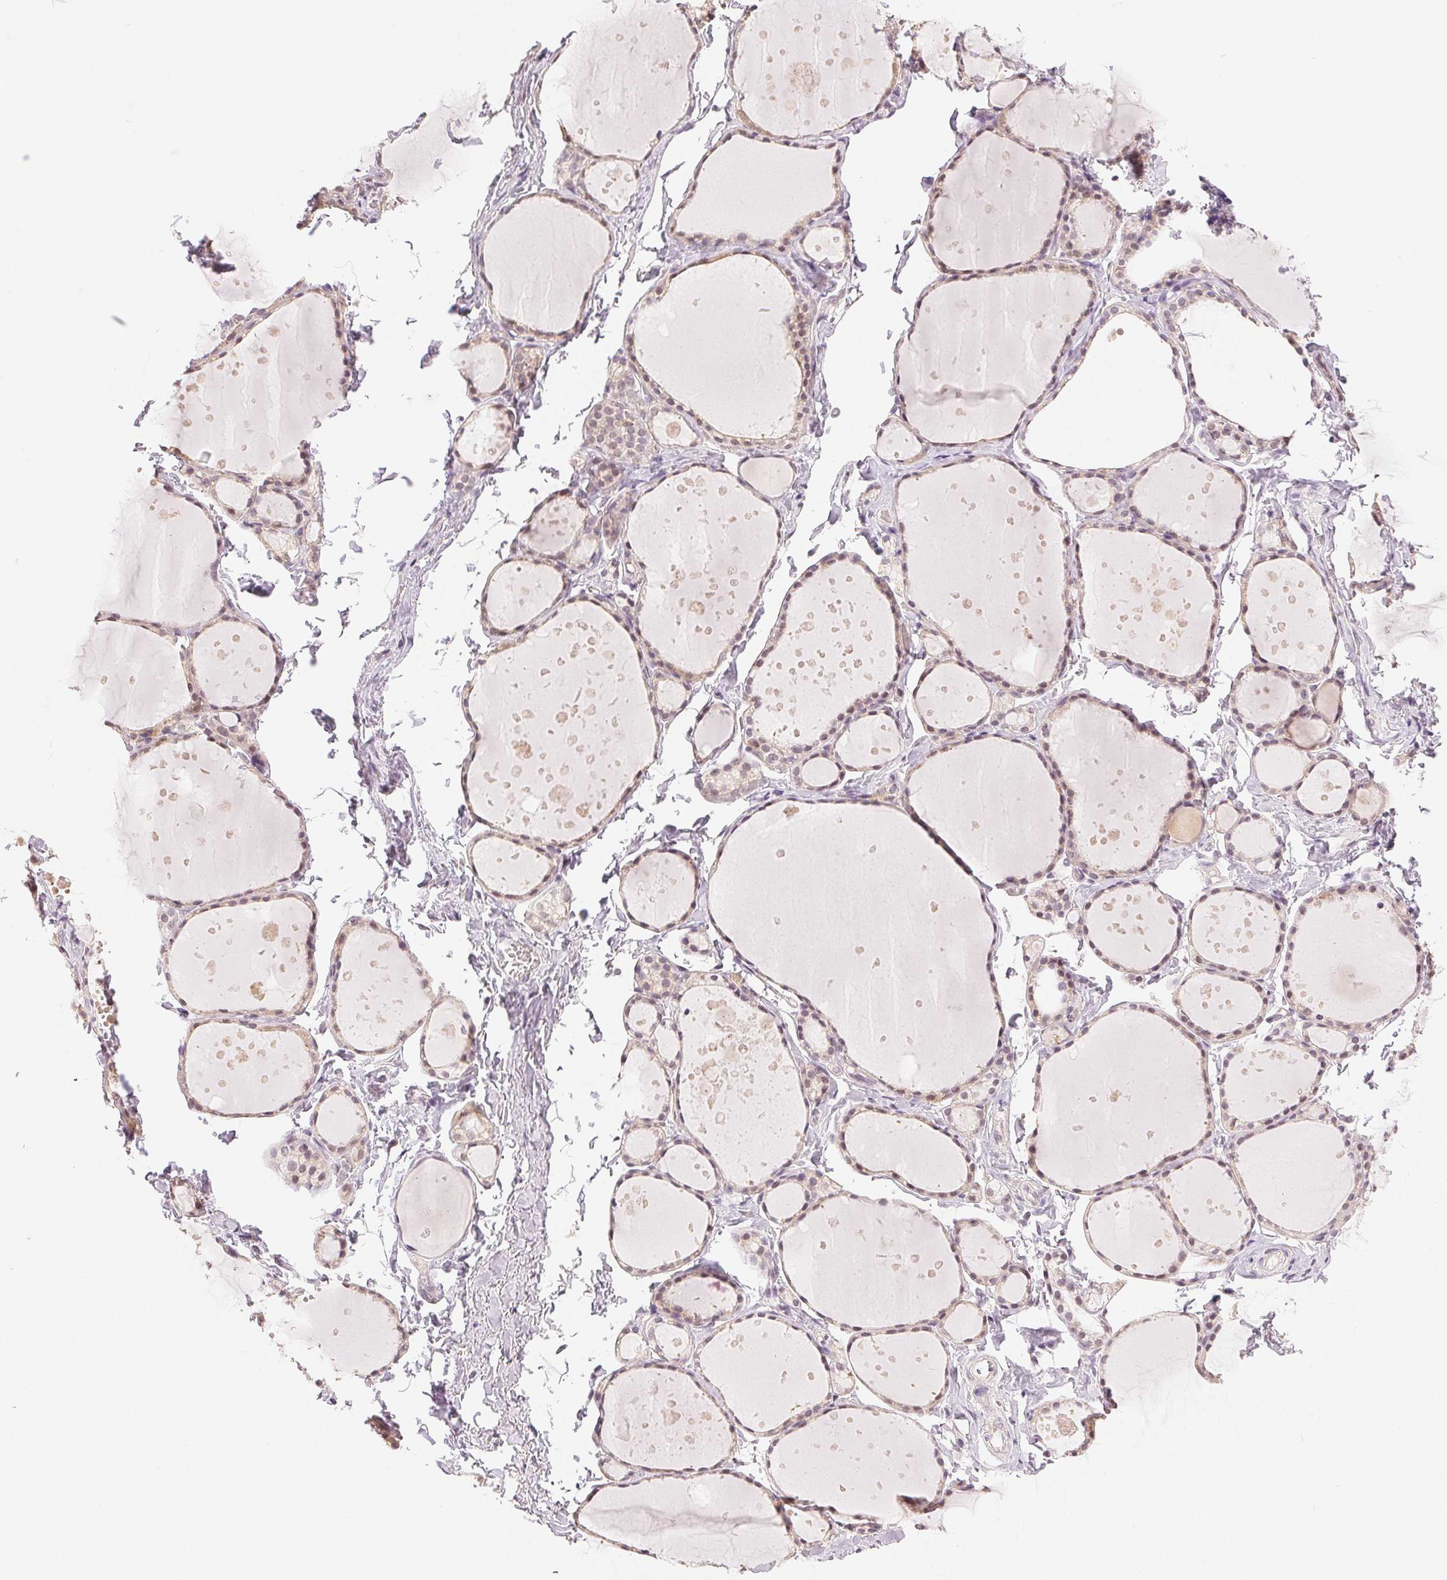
{"staining": {"intensity": "negative", "quantity": "none", "location": "none"}, "tissue": "thyroid gland", "cell_type": "Glandular cells", "image_type": "normal", "snomed": [{"axis": "morphology", "description": "Normal tissue, NOS"}, {"axis": "topography", "description": "Thyroid gland"}], "caption": "Immunohistochemical staining of unremarkable thyroid gland demonstrates no significant positivity in glandular cells. The staining was performed using DAB to visualize the protein expression in brown, while the nuclei were stained in blue with hematoxylin (Magnification: 20x).", "gene": "PLCB1", "patient": {"sex": "male", "age": 68}}